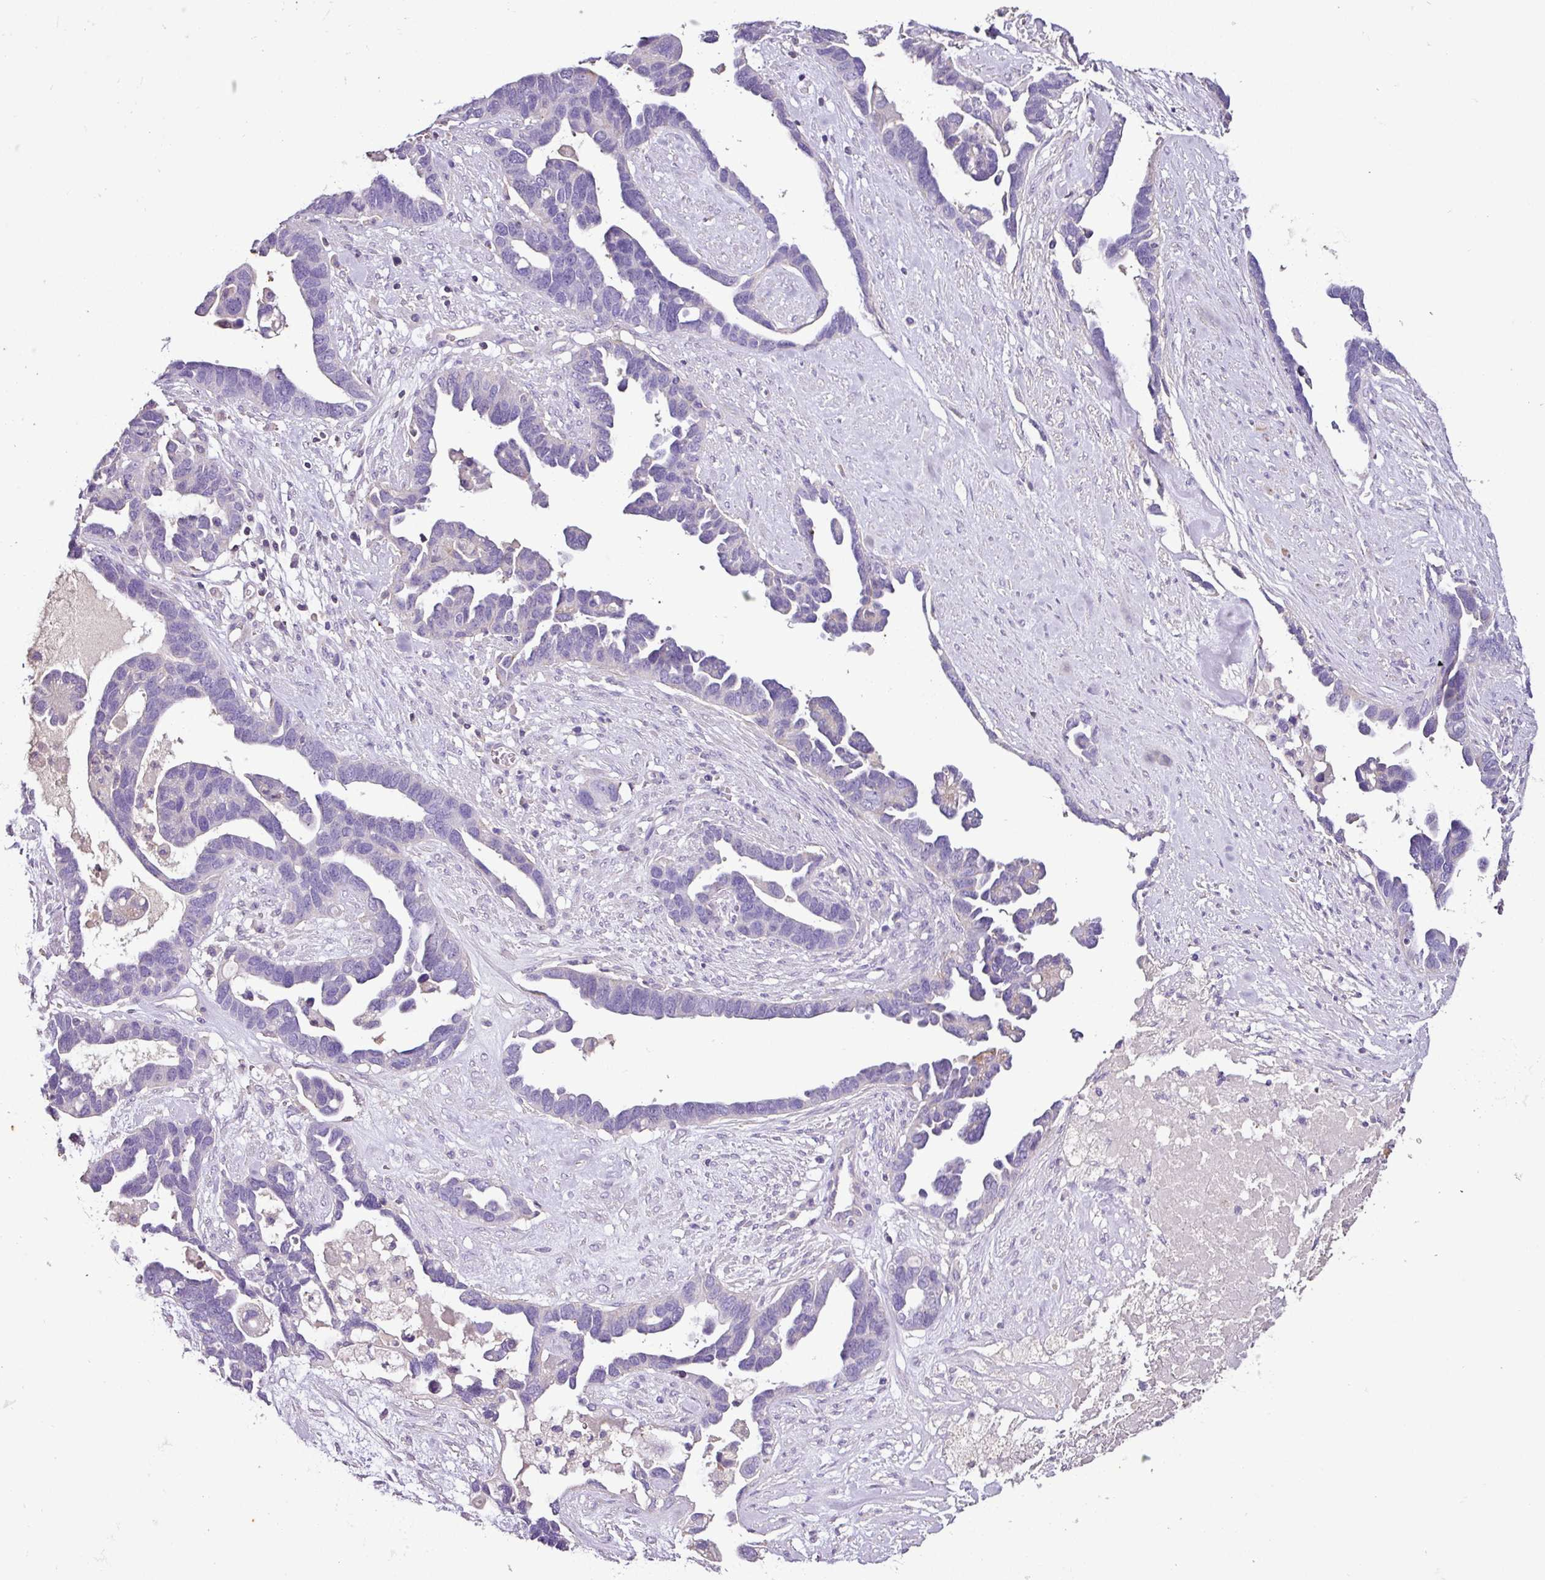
{"staining": {"intensity": "negative", "quantity": "none", "location": "none"}, "tissue": "ovarian cancer", "cell_type": "Tumor cells", "image_type": "cancer", "snomed": [{"axis": "morphology", "description": "Cystadenocarcinoma, serous, NOS"}, {"axis": "topography", "description": "Ovary"}], "caption": "Human ovarian cancer stained for a protein using immunohistochemistry (IHC) shows no expression in tumor cells.", "gene": "AGR3", "patient": {"sex": "female", "age": 54}}